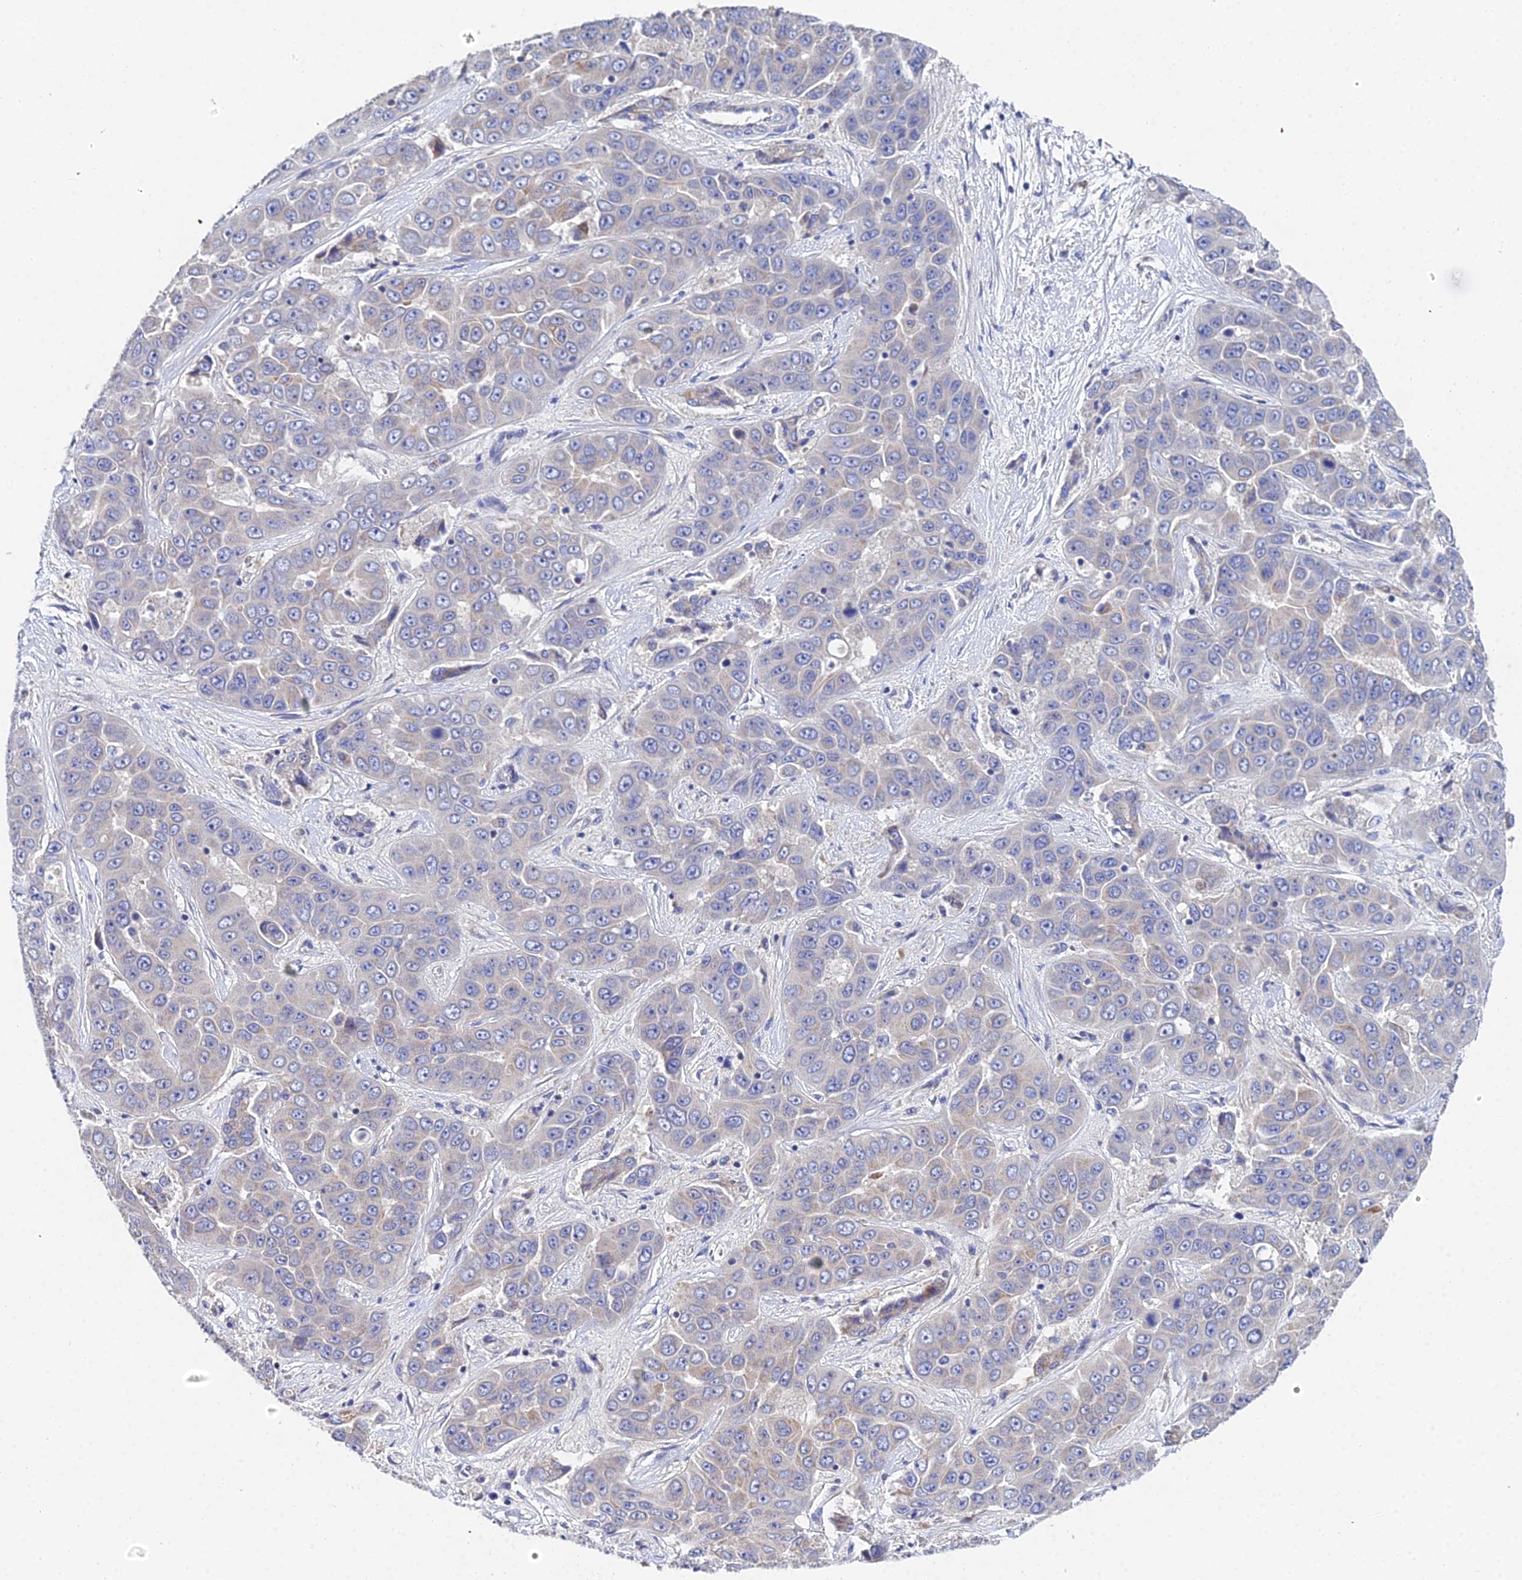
{"staining": {"intensity": "negative", "quantity": "none", "location": "none"}, "tissue": "liver cancer", "cell_type": "Tumor cells", "image_type": "cancer", "snomed": [{"axis": "morphology", "description": "Cholangiocarcinoma"}, {"axis": "topography", "description": "Liver"}], "caption": "Immunohistochemistry (IHC) of human liver cancer (cholangiocarcinoma) displays no expression in tumor cells. (Brightfield microscopy of DAB immunohistochemistry (IHC) at high magnification).", "gene": "UBE2L3", "patient": {"sex": "female", "age": 52}}